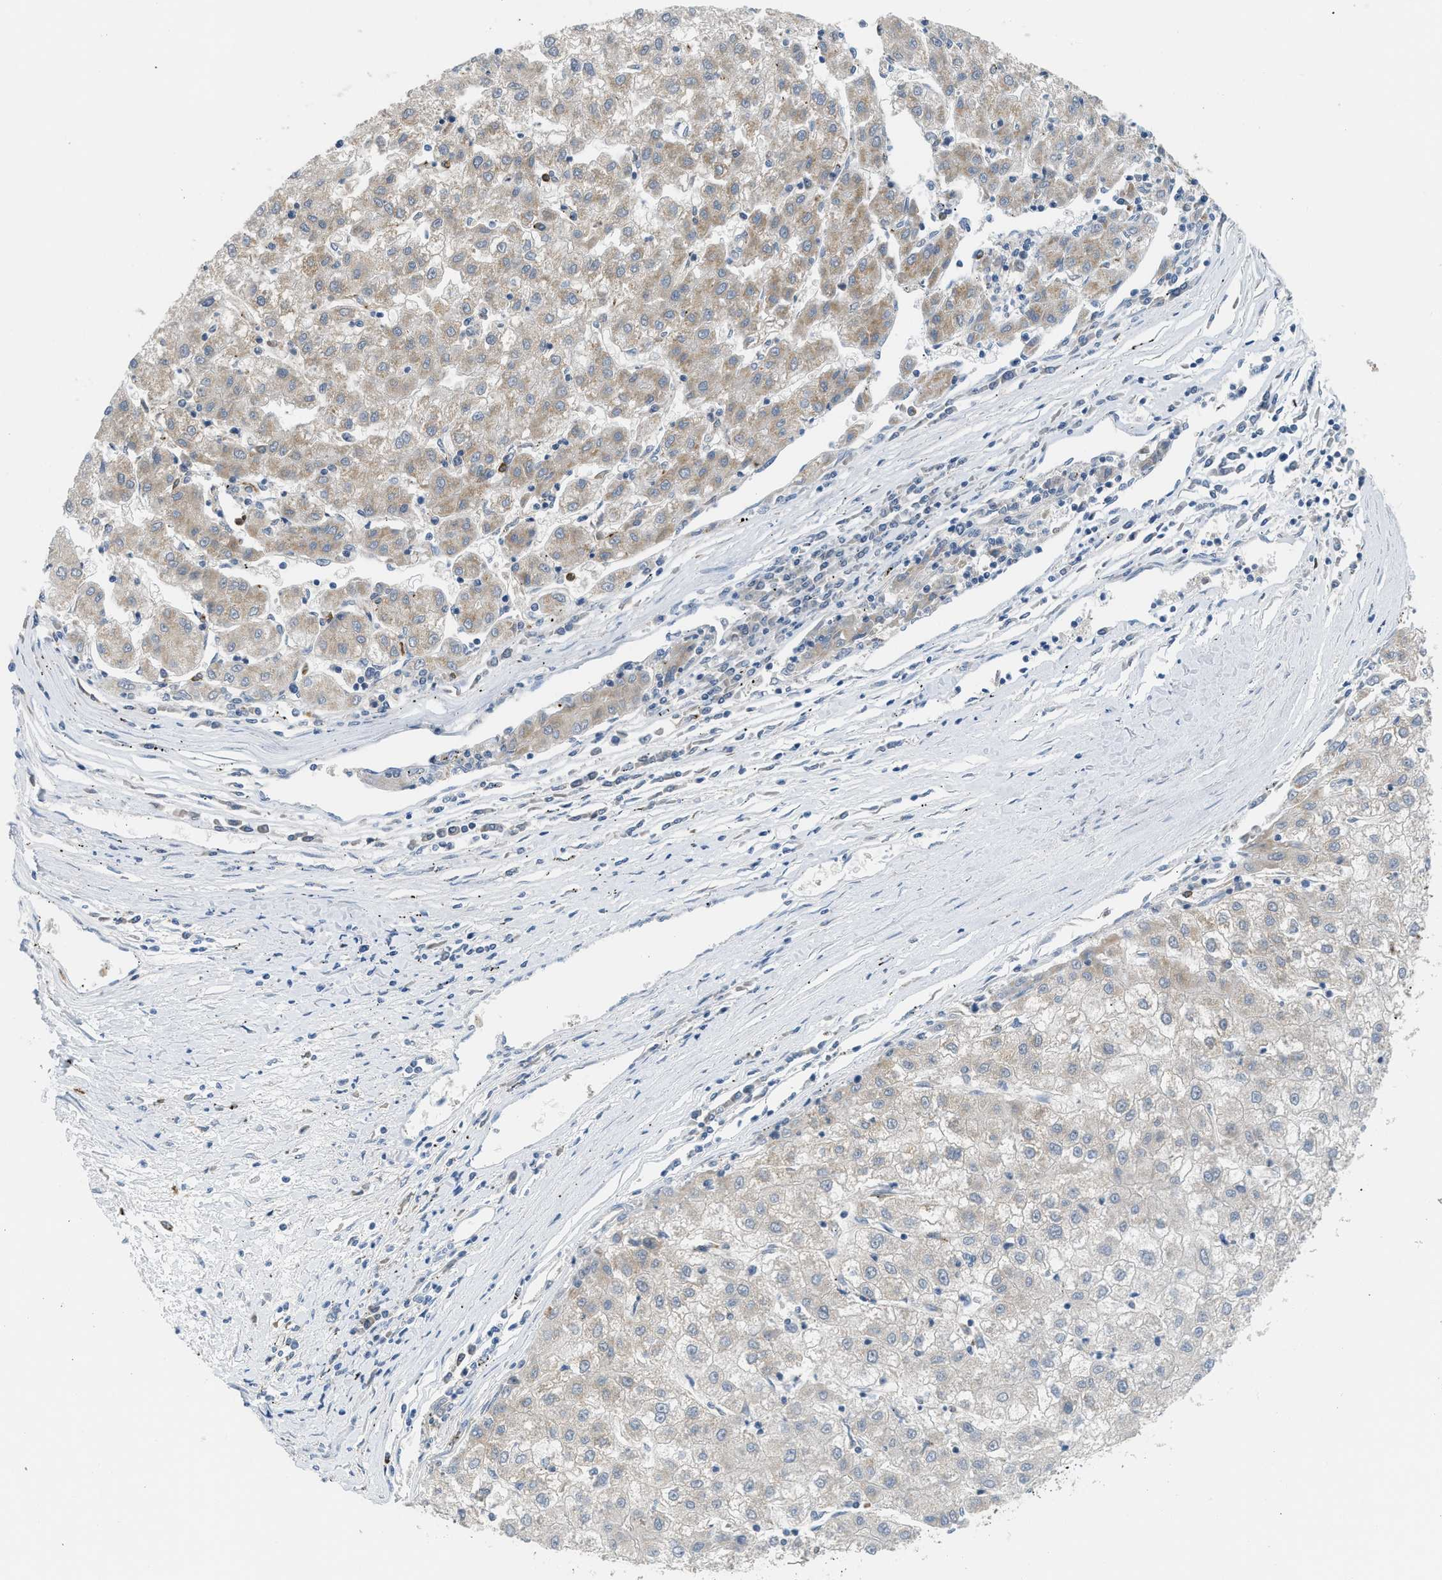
{"staining": {"intensity": "weak", "quantity": "25%-75%", "location": "cytoplasmic/membranous"}, "tissue": "liver cancer", "cell_type": "Tumor cells", "image_type": "cancer", "snomed": [{"axis": "morphology", "description": "Carcinoma, Hepatocellular, NOS"}, {"axis": "topography", "description": "Liver"}], "caption": "The immunohistochemical stain labels weak cytoplasmic/membranous staining in tumor cells of liver cancer tissue. (Brightfield microscopy of DAB IHC at high magnification).", "gene": "RHBDF2", "patient": {"sex": "male", "age": 72}}